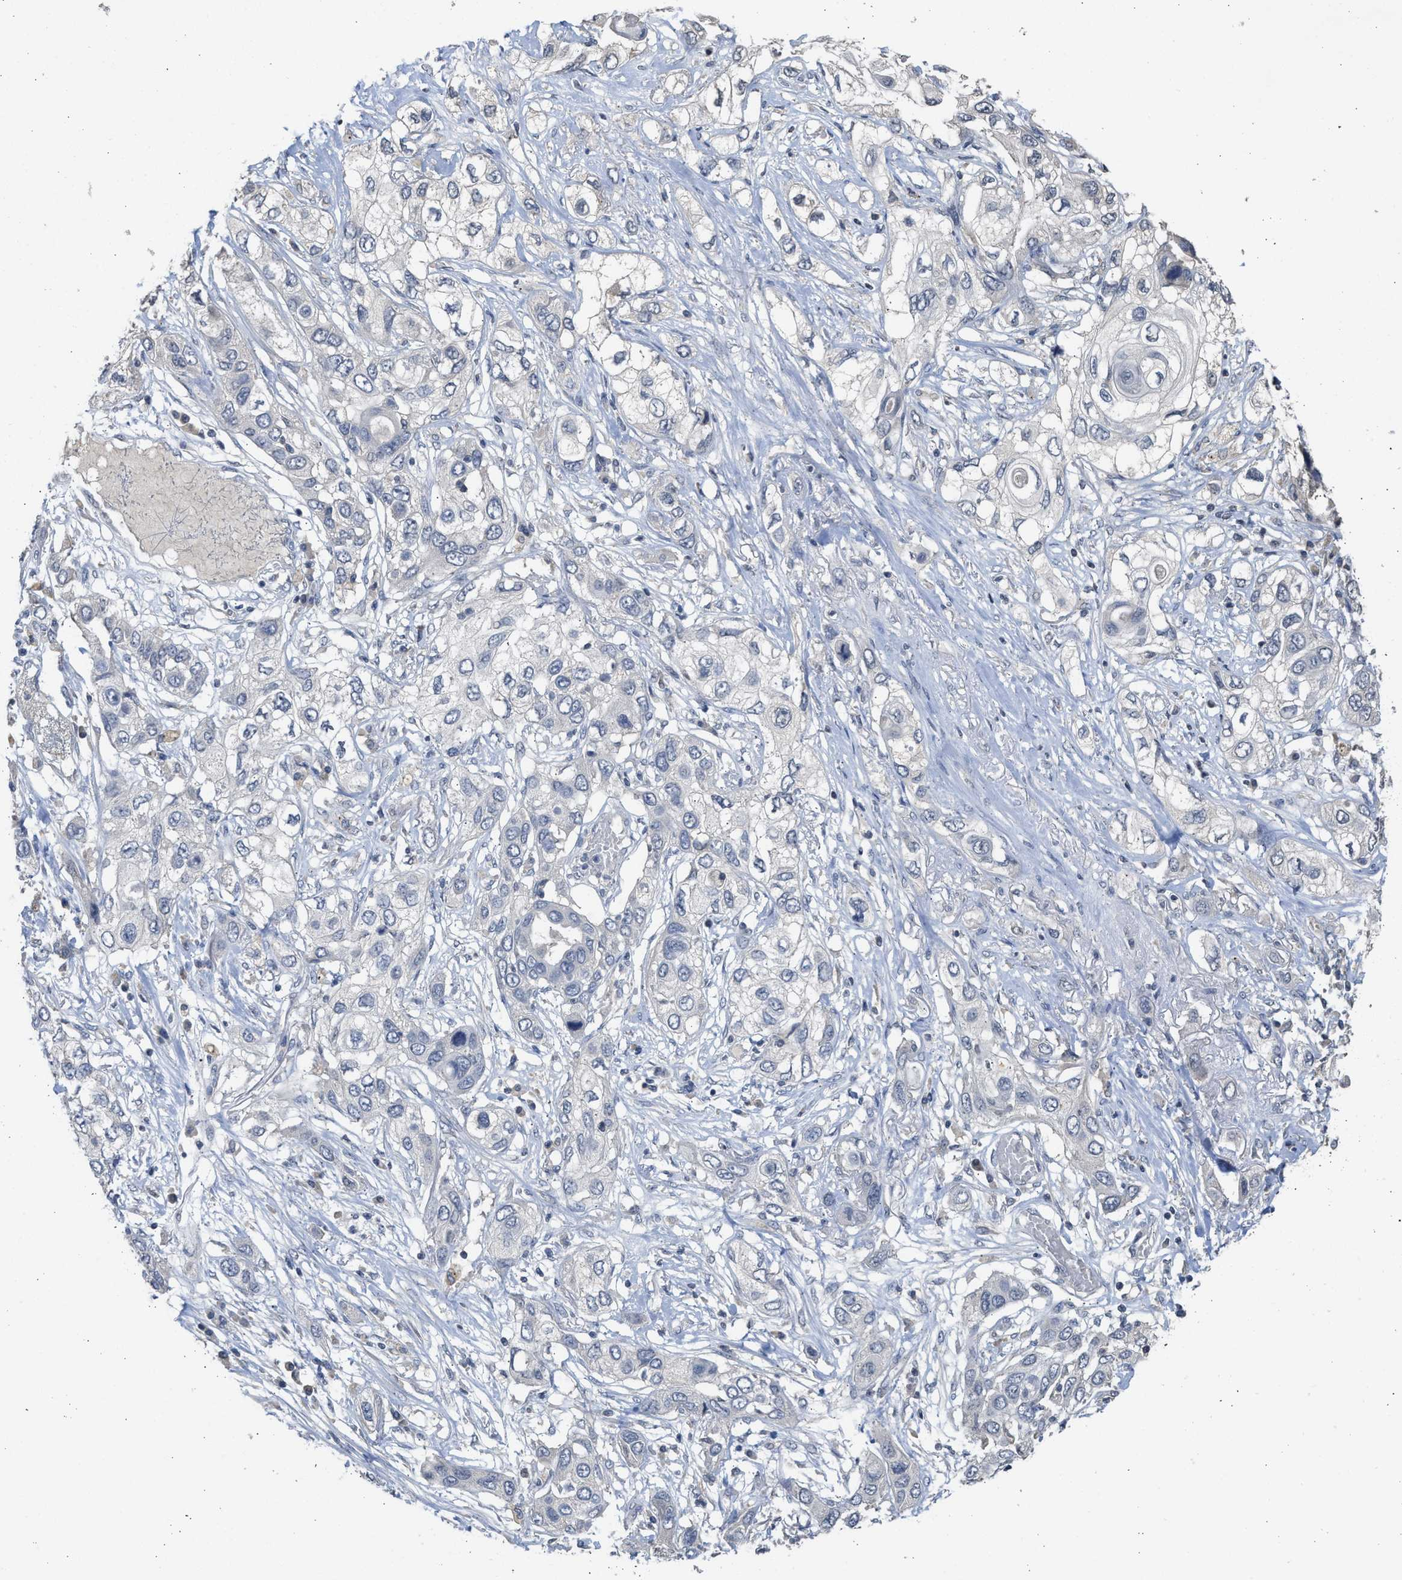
{"staining": {"intensity": "negative", "quantity": "none", "location": "none"}, "tissue": "lung cancer", "cell_type": "Tumor cells", "image_type": "cancer", "snomed": [{"axis": "morphology", "description": "Squamous cell carcinoma, NOS"}, {"axis": "topography", "description": "Lung"}], "caption": "High power microscopy micrograph of an IHC histopathology image of lung cancer (squamous cell carcinoma), revealing no significant expression in tumor cells.", "gene": "SULT2A1", "patient": {"sex": "male", "age": 71}}